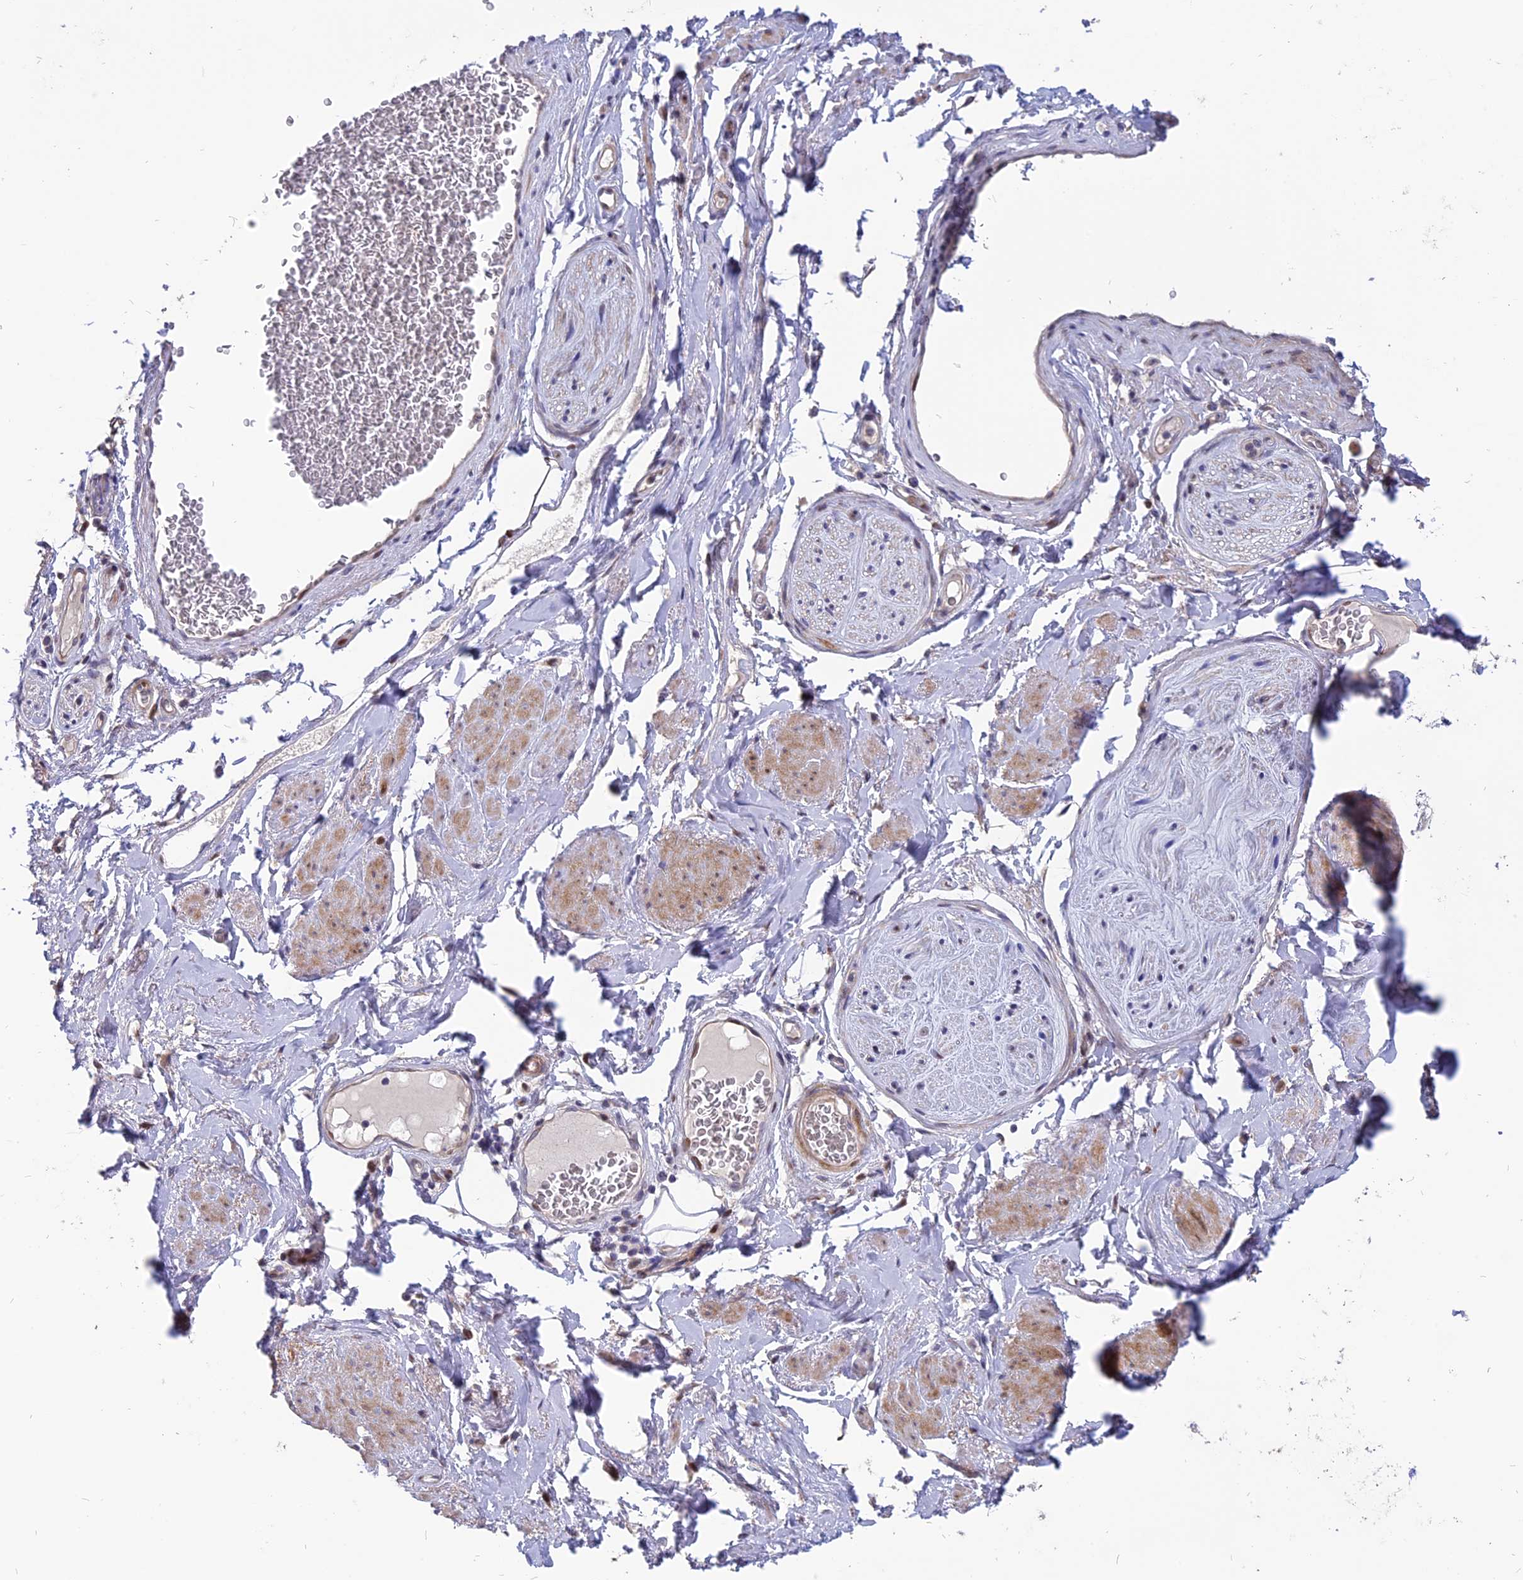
{"staining": {"intensity": "negative", "quantity": "none", "location": "none"}, "tissue": "soft tissue", "cell_type": "Fibroblasts", "image_type": "normal", "snomed": [{"axis": "morphology", "description": "Normal tissue, NOS"}, {"axis": "morphology", "description": "Adenocarcinoma, NOS"}, {"axis": "topography", "description": "Rectum"}, {"axis": "topography", "description": "Vagina"}, {"axis": "topography", "description": "Peripheral nerve tissue"}], "caption": "DAB immunohistochemical staining of normal human soft tissue reveals no significant positivity in fibroblasts. Nuclei are stained in blue.", "gene": "TMEM263", "patient": {"sex": "female", "age": 71}}